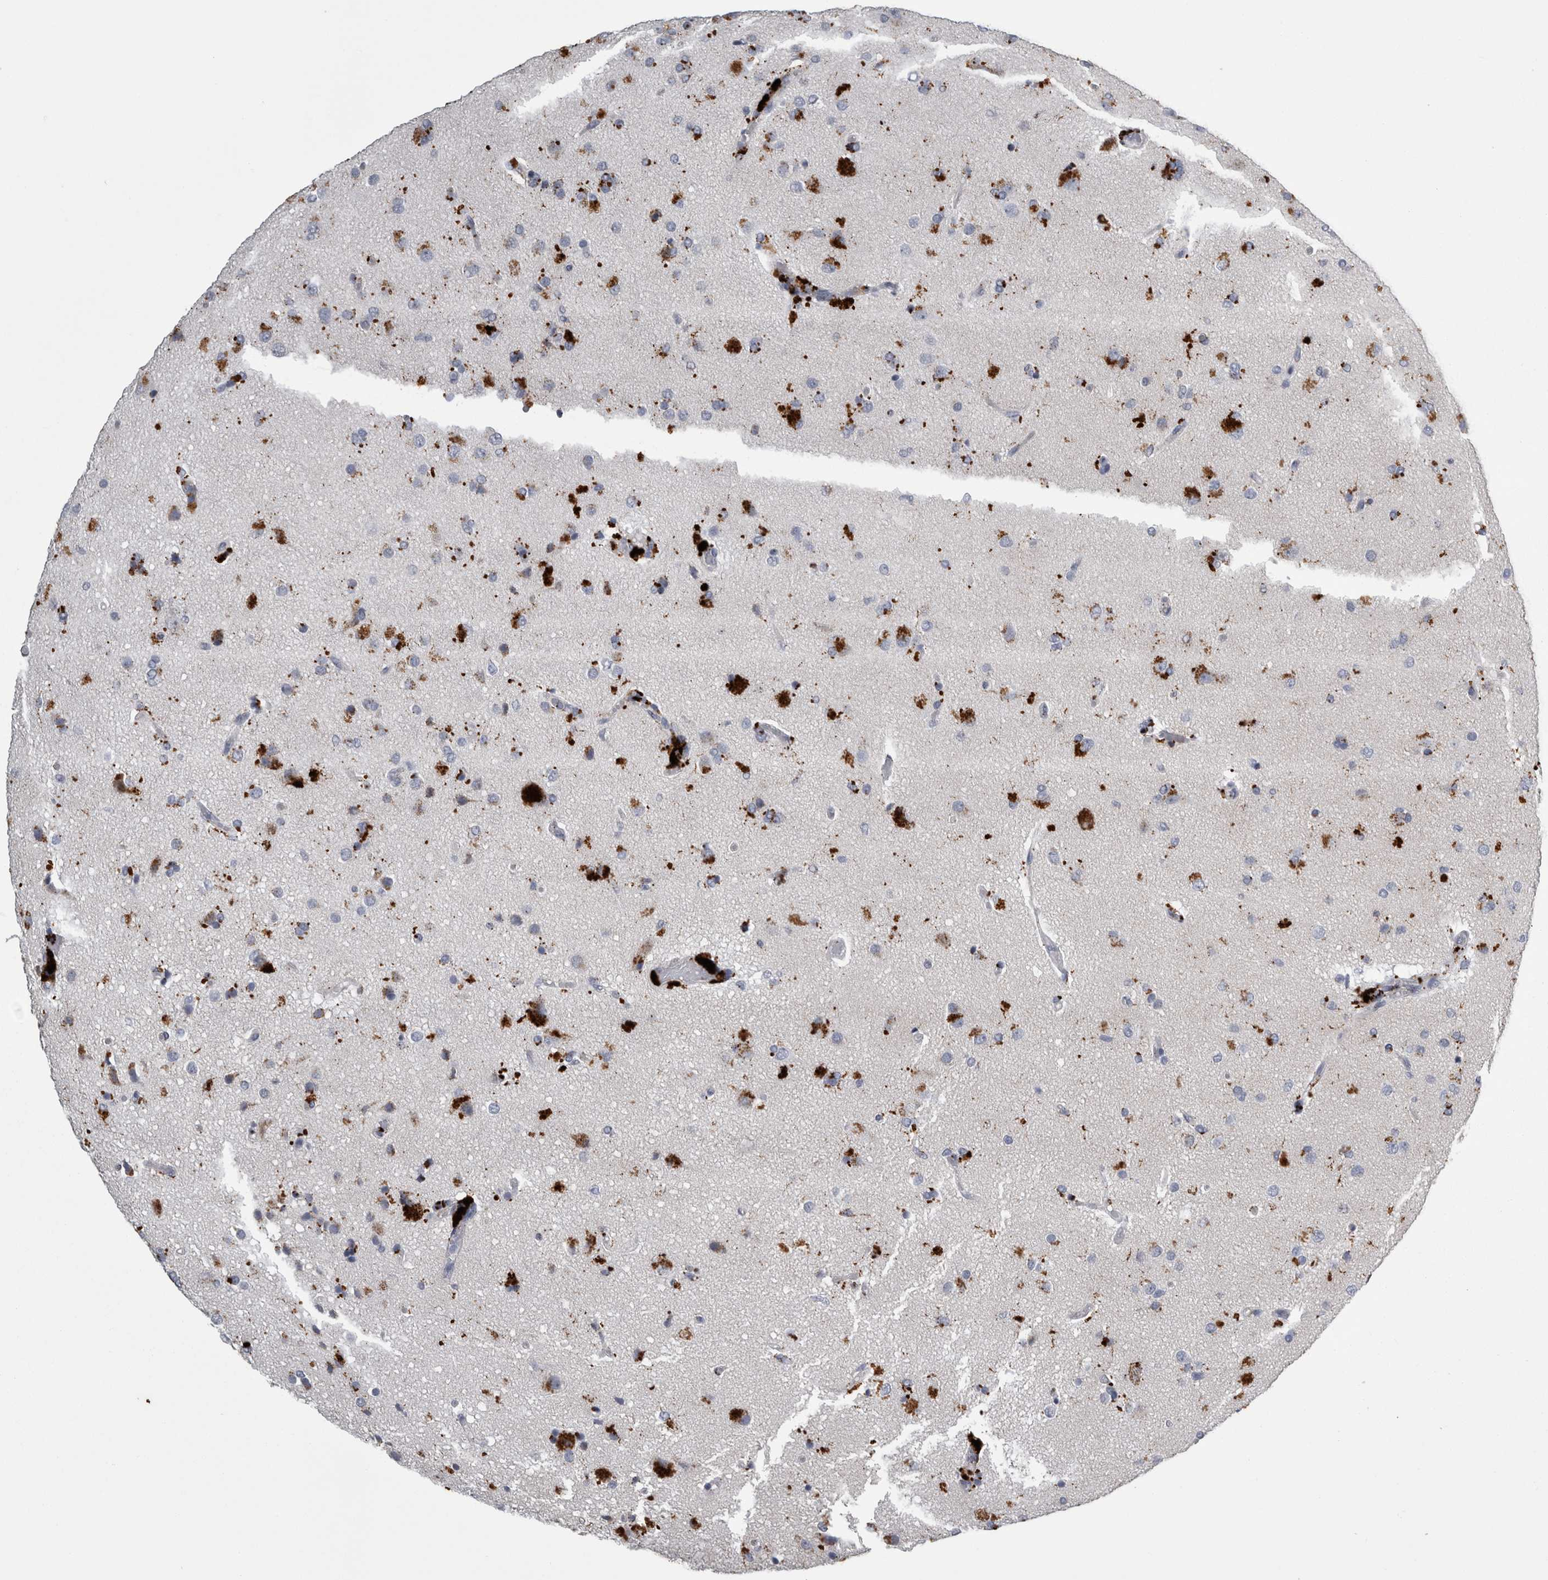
{"staining": {"intensity": "moderate", "quantity": "<25%", "location": "cytoplasmic/membranous"}, "tissue": "glioma", "cell_type": "Tumor cells", "image_type": "cancer", "snomed": [{"axis": "morphology", "description": "Glioma, malignant, High grade"}, {"axis": "topography", "description": "Brain"}], "caption": "IHC (DAB (3,3'-diaminobenzidine)) staining of human glioma exhibits moderate cytoplasmic/membranous protein positivity in approximately <25% of tumor cells. (DAB (3,3'-diaminobenzidine) IHC, brown staining for protein, blue staining for nuclei).", "gene": "DPP7", "patient": {"sex": "male", "age": 72}}